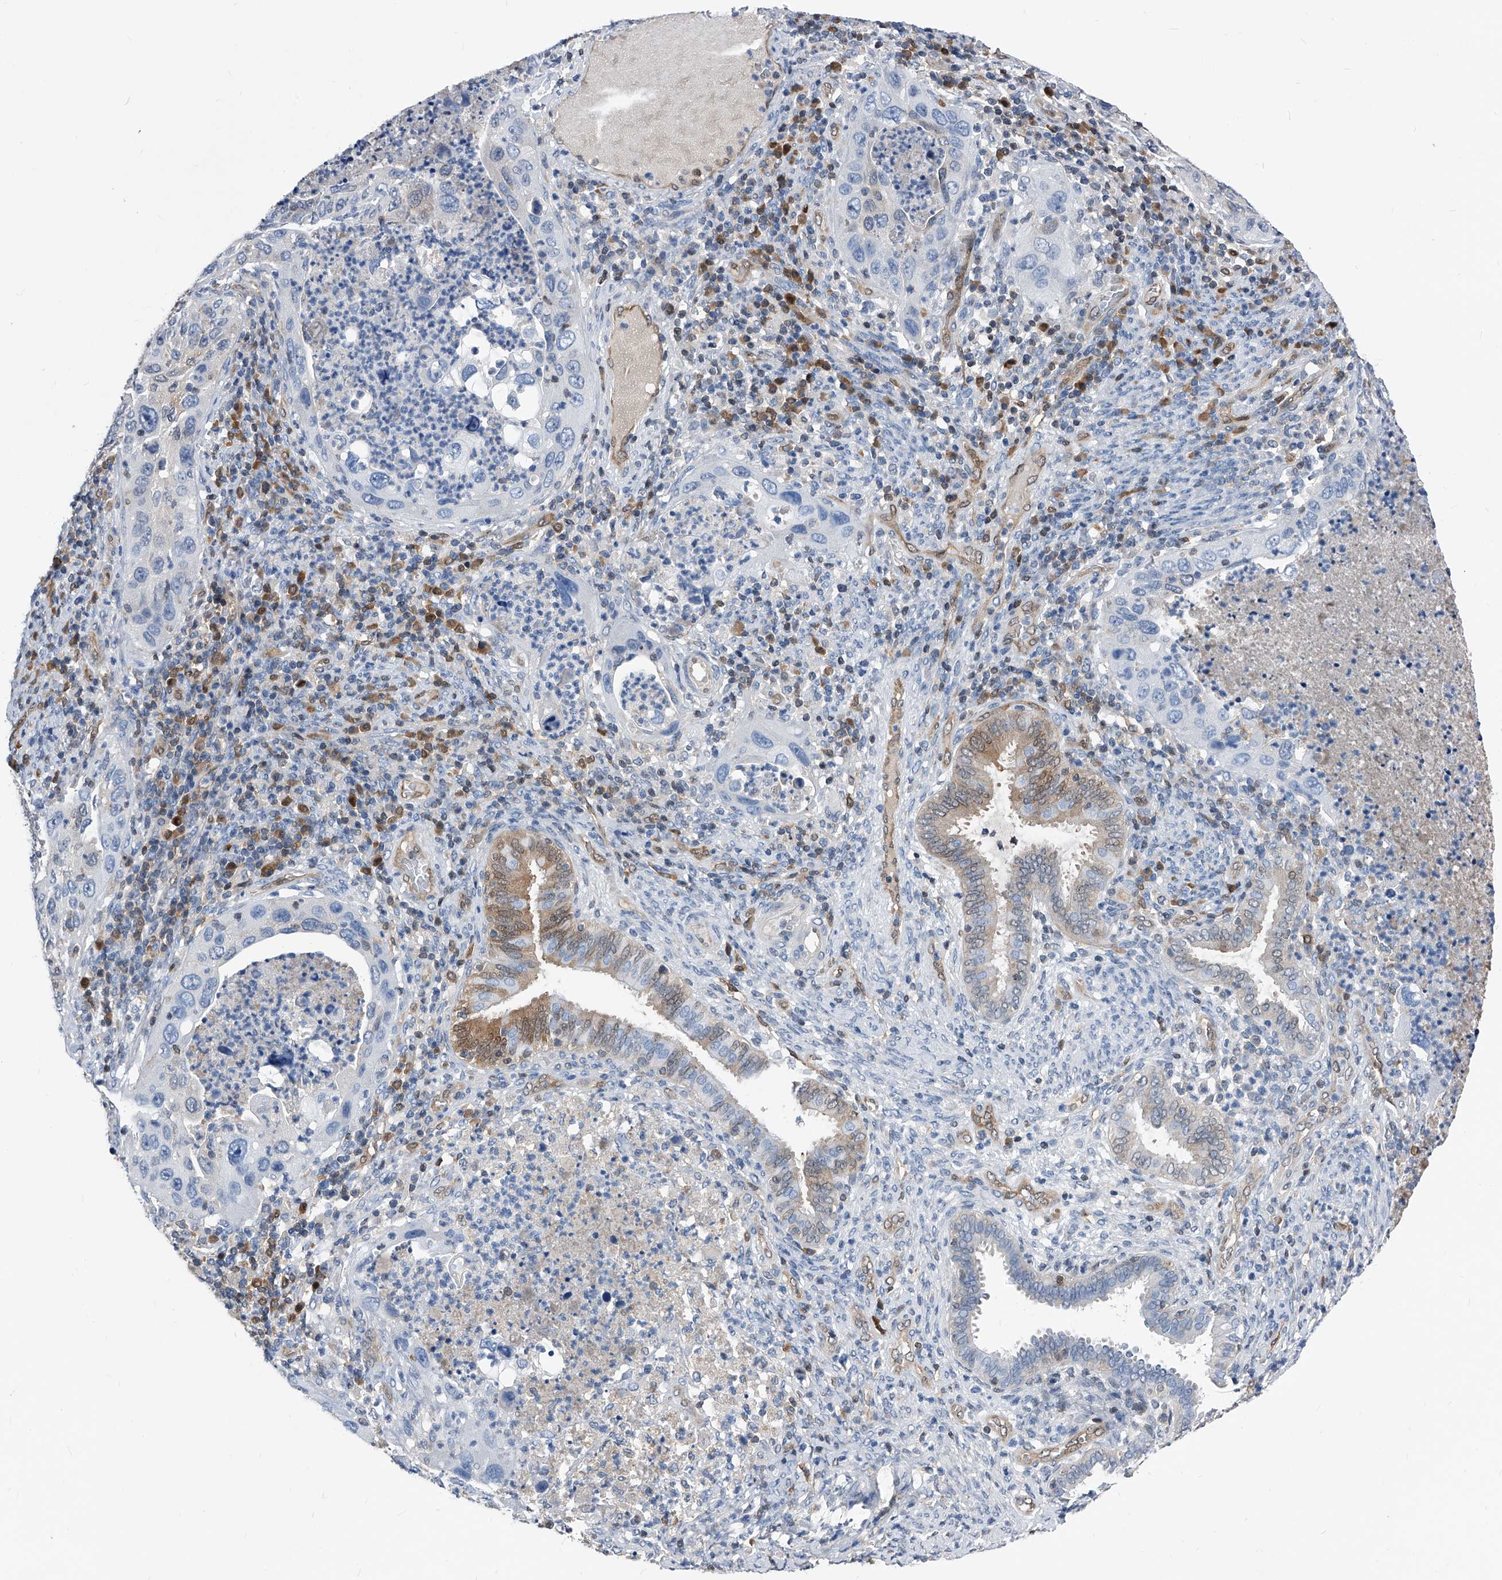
{"staining": {"intensity": "negative", "quantity": "none", "location": "none"}, "tissue": "cervical cancer", "cell_type": "Tumor cells", "image_type": "cancer", "snomed": [{"axis": "morphology", "description": "Squamous cell carcinoma, NOS"}, {"axis": "topography", "description": "Cervix"}], "caption": "IHC image of human cervical squamous cell carcinoma stained for a protein (brown), which displays no staining in tumor cells.", "gene": "MAP2K6", "patient": {"sex": "female", "age": 38}}